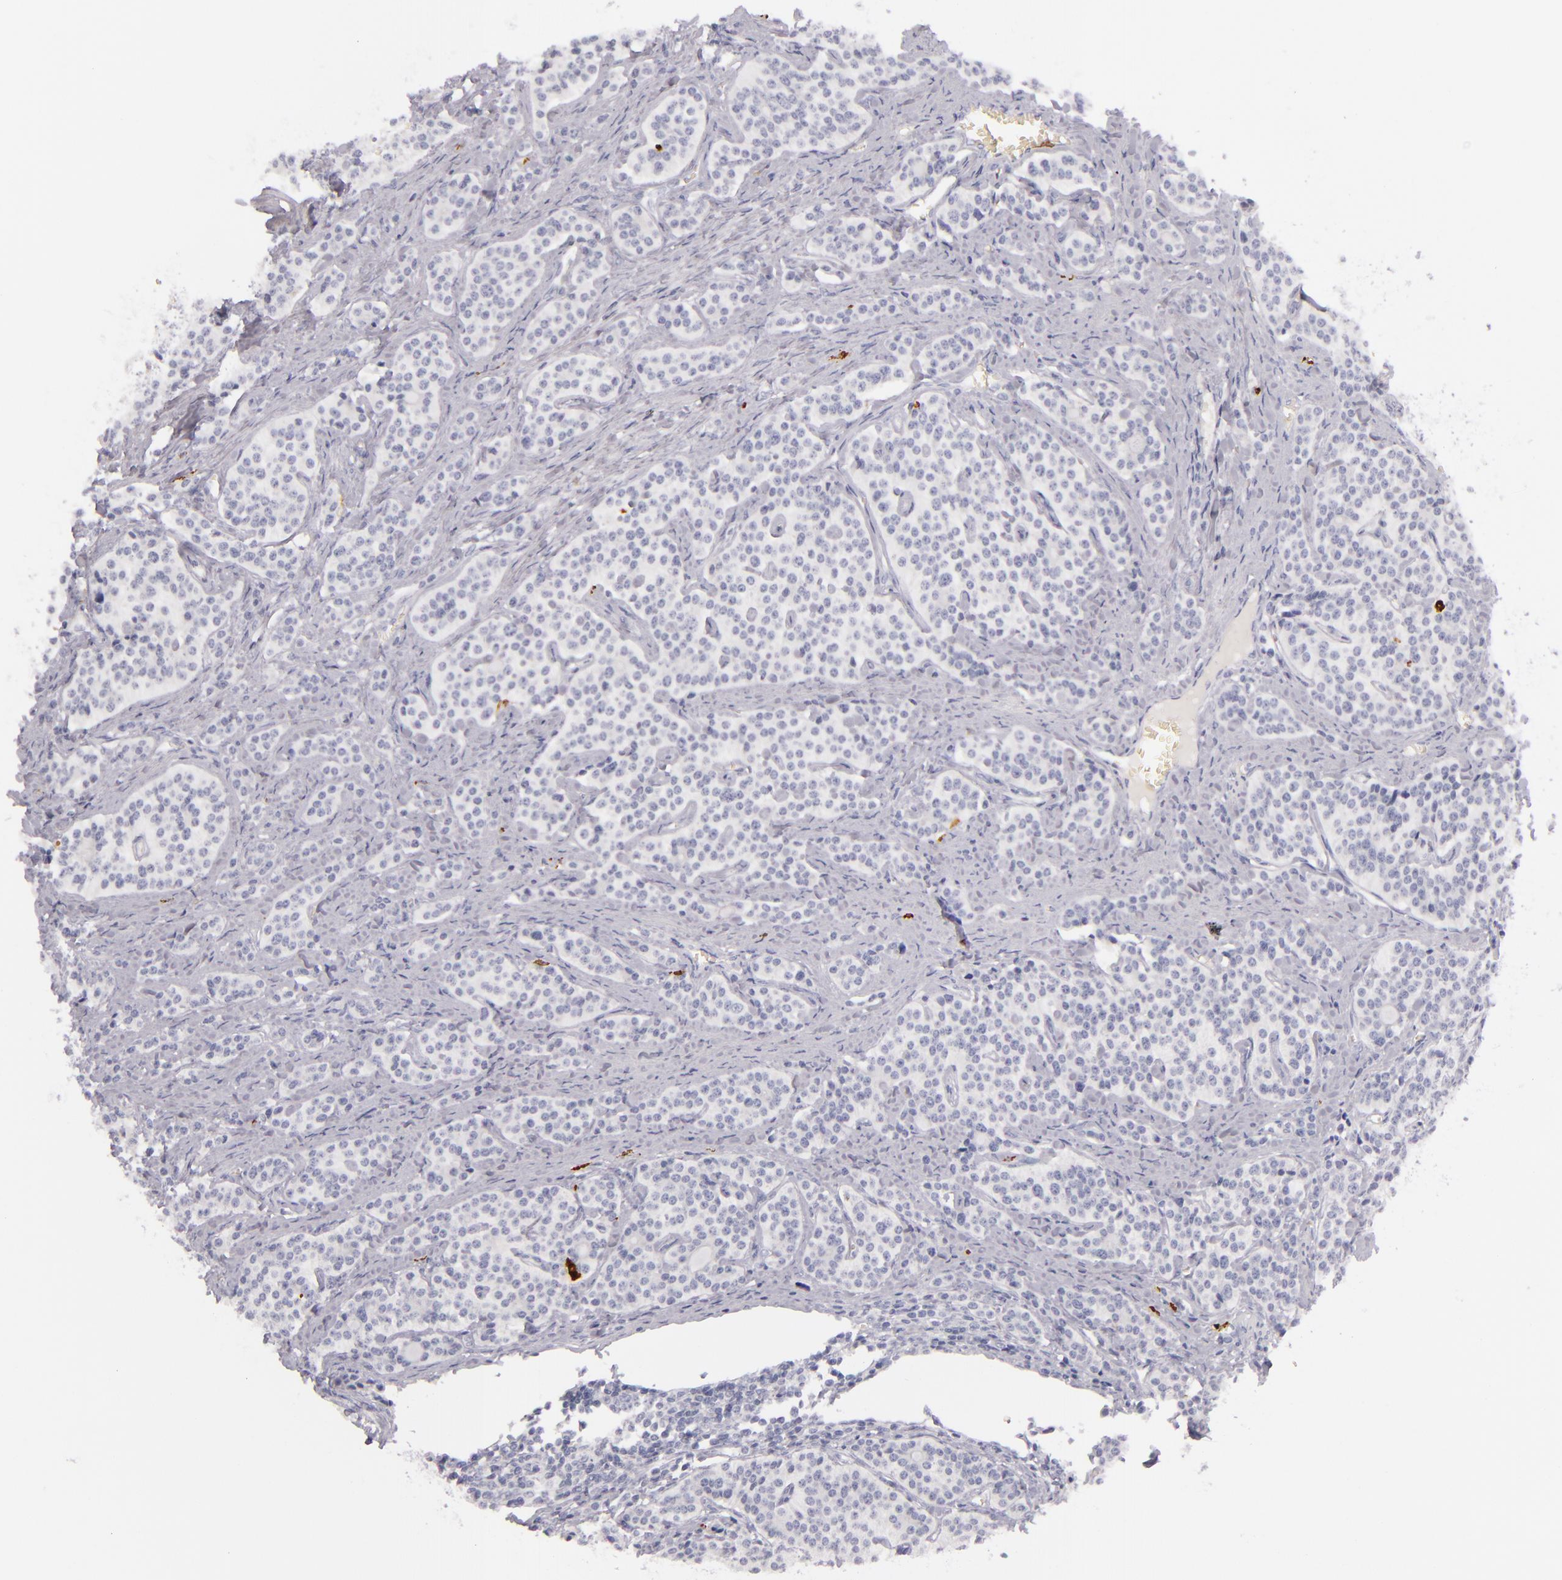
{"staining": {"intensity": "negative", "quantity": "none", "location": "none"}, "tissue": "carcinoid", "cell_type": "Tumor cells", "image_type": "cancer", "snomed": [{"axis": "morphology", "description": "Carcinoid, malignant, NOS"}, {"axis": "topography", "description": "Small intestine"}], "caption": "IHC photomicrograph of human malignant carcinoid stained for a protein (brown), which displays no expression in tumor cells.", "gene": "CD207", "patient": {"sex": "male", "age": 63}}